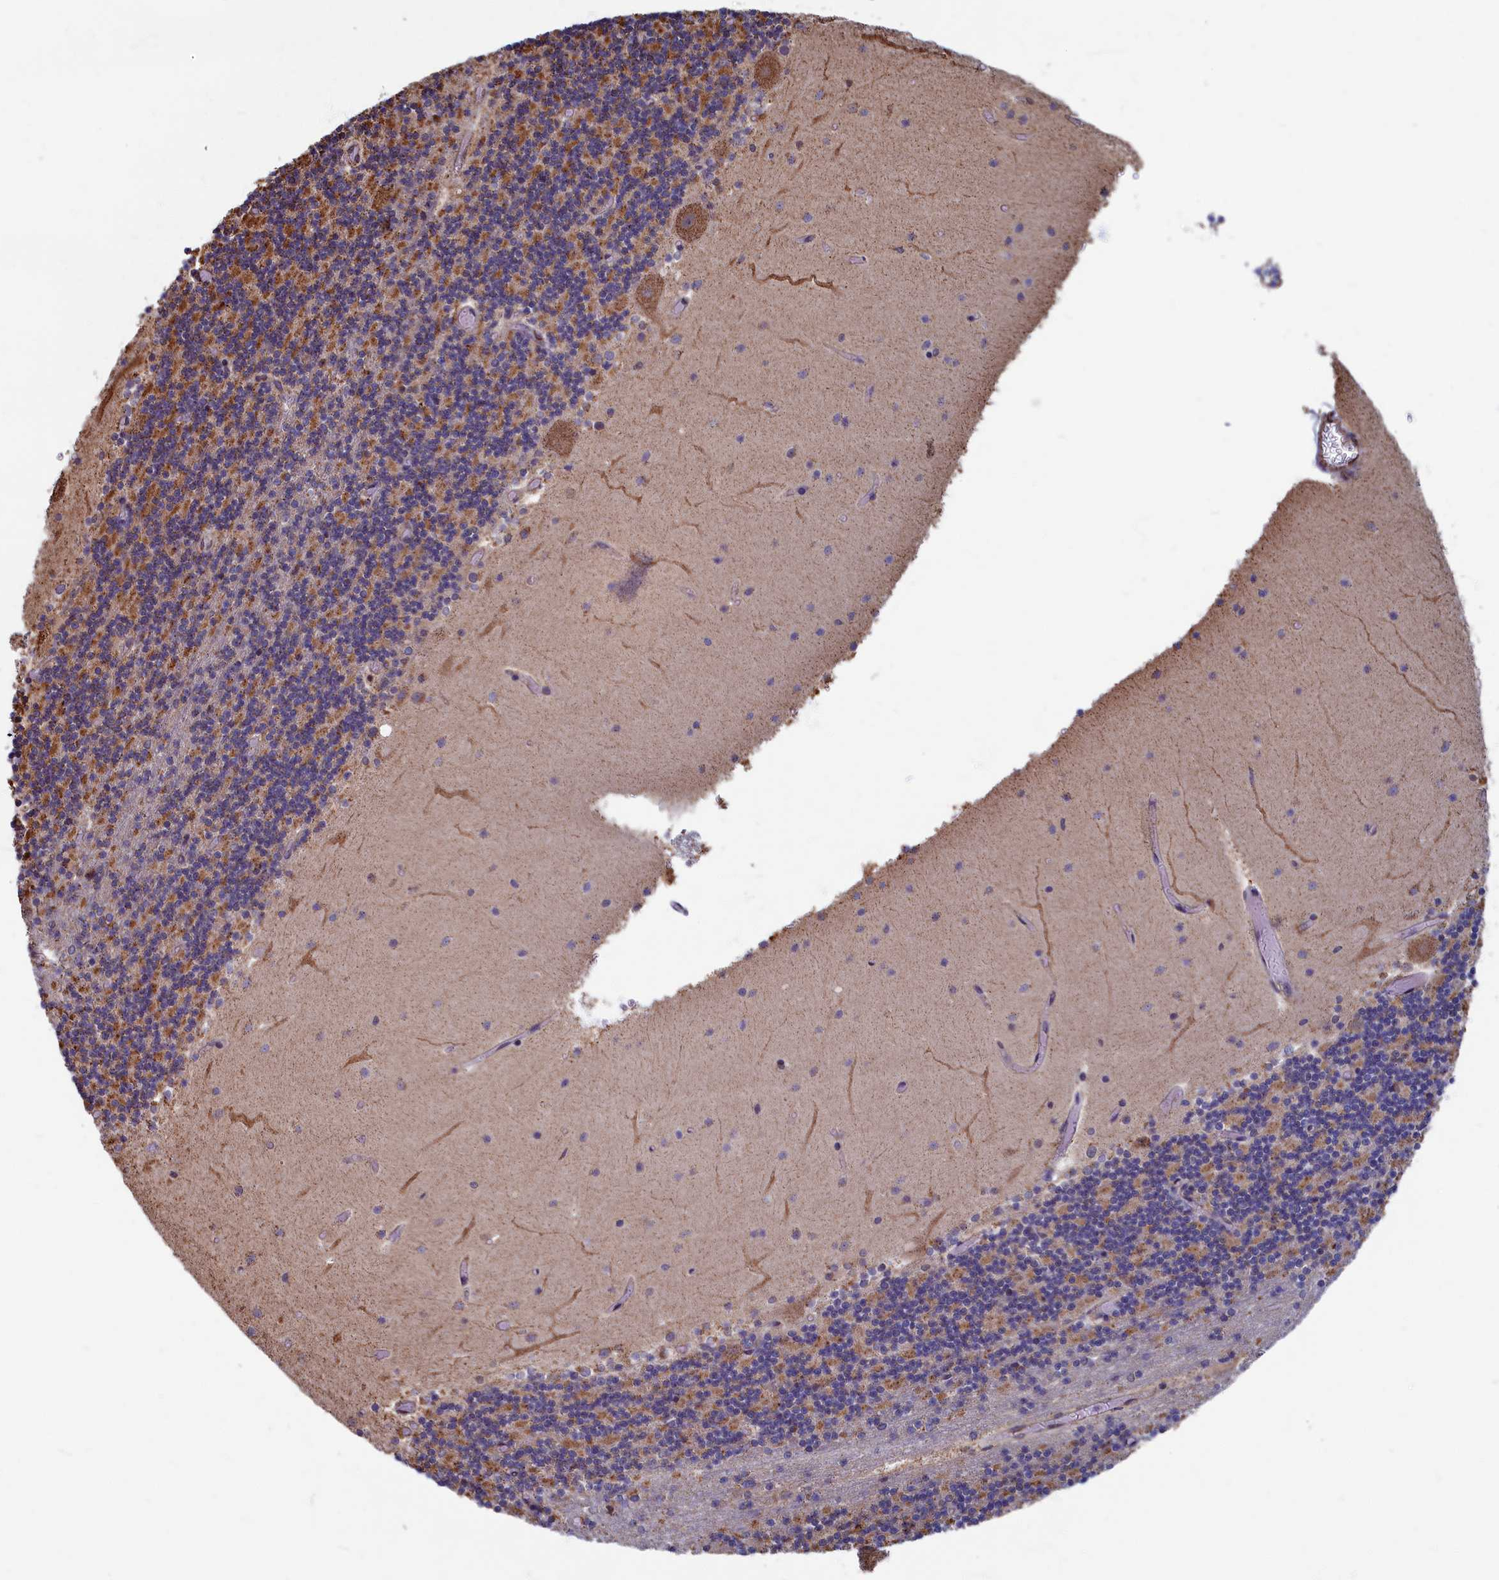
{"staining": {"intensity": "moderate", "quantity": "25%-75%", "location": "cytoplasmic/membranous"}, "tissue": "cerebellum", "cell_type": "Cells in granular layer", "image_type": "normal", "snomed": [{"axis": "morphology", "description": "Normal tissue, NOS"}, {"axis": "topography", "description": "Cerebellum"}], "caption": "About 25%-75% of cells in granular layer in normal cerebellum reveal moderate cytoplasmic/membranous protein positivity as visualized by brown immunohistochemical staining.", "gene": "SPR", "patient": {"sex": "female", "age": 28}}